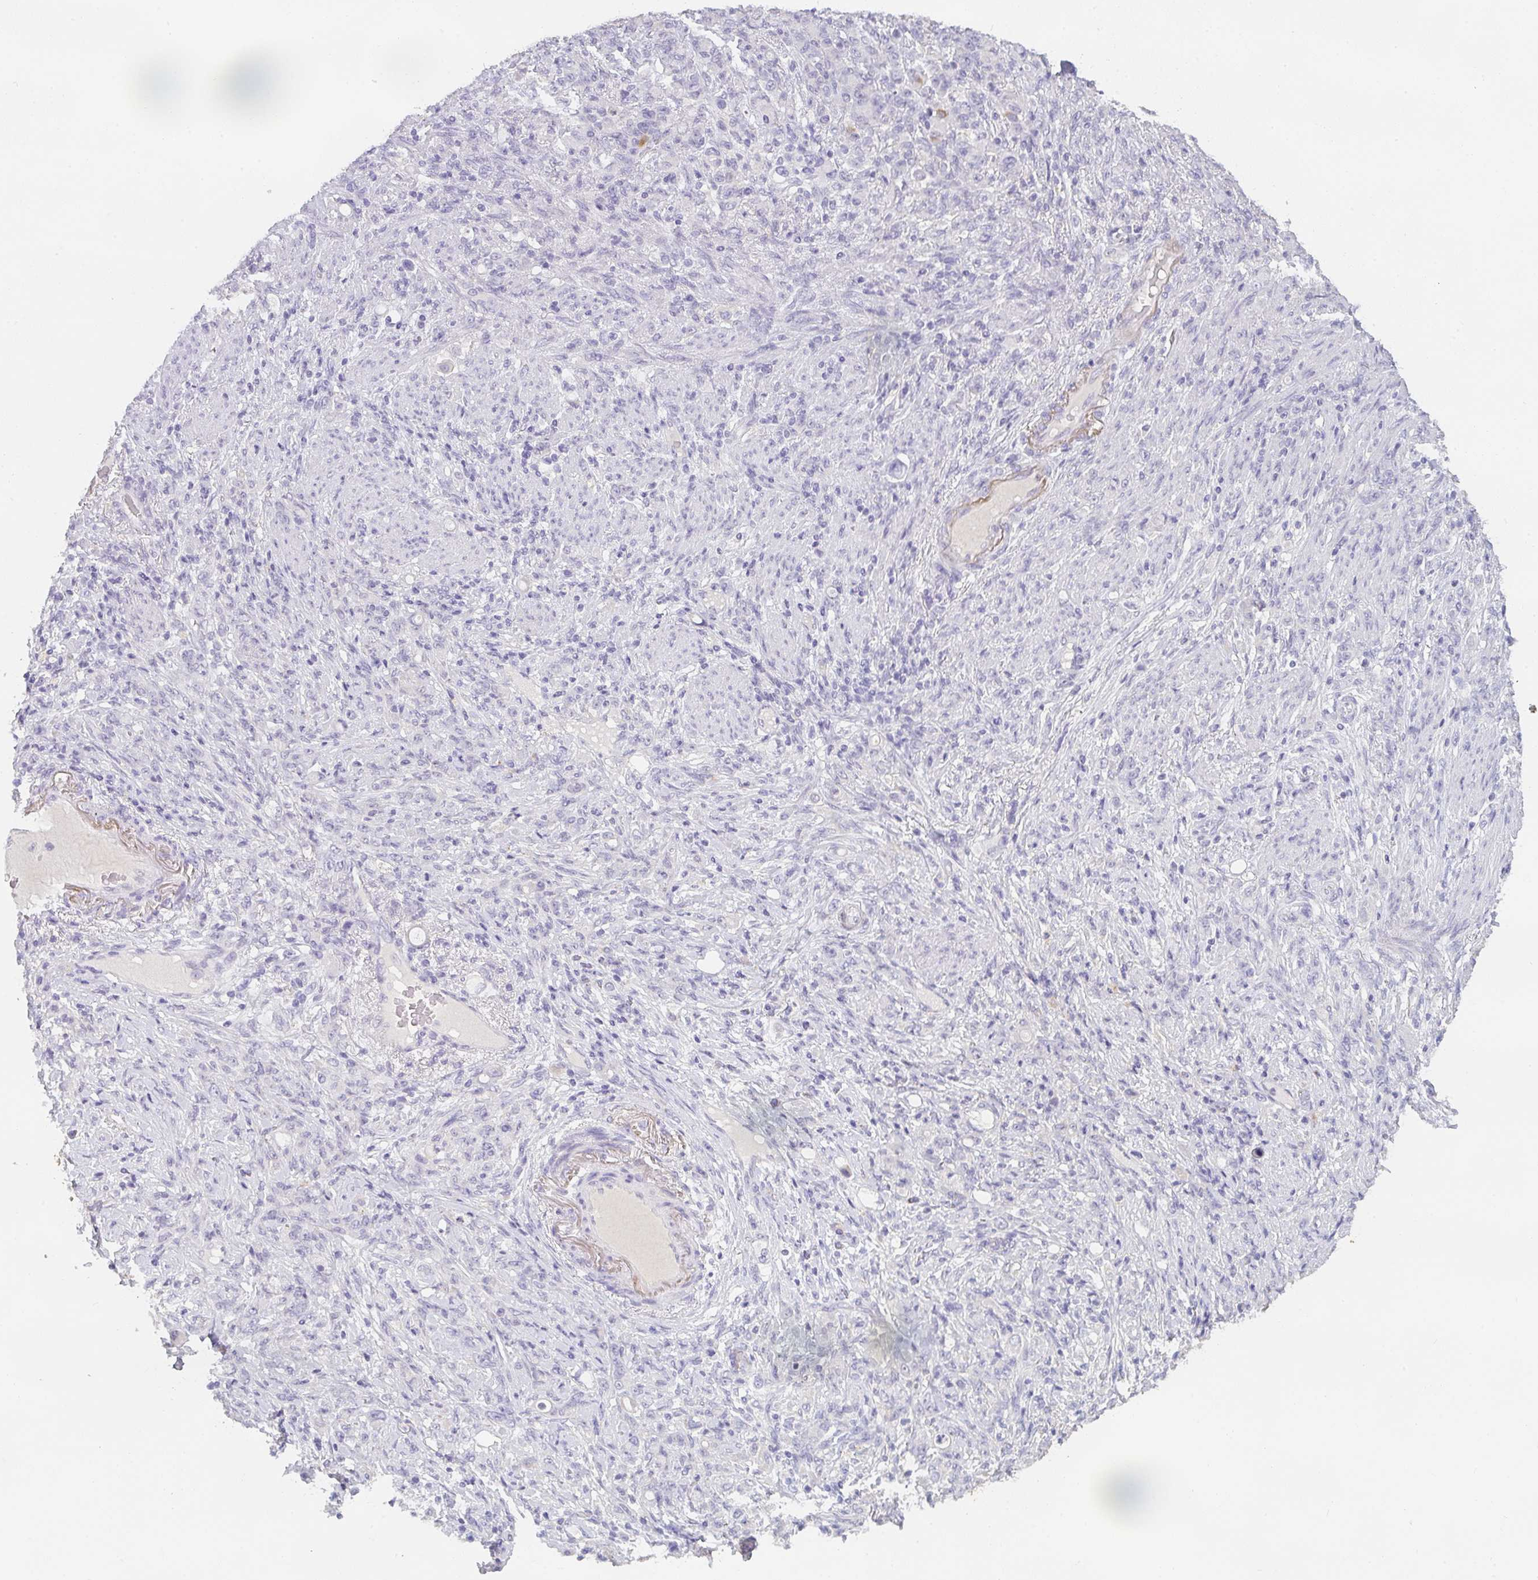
{"staining": {"intensity": "negative", "quantity": "none", "location": "none"}, "tissue": "stomach cancer", "cell_type": "Tumor cells", "image_type": "cancer", "snomed": [{"axis": "morphology", "description": "Normal tissue, NOS"}, {"axis": "morphology", "description": "Adenocarcinoma, NOS"}, {"axis": "topography", "description": "Stomach"}], "caption": "Tumor cells are negative for brown protein staining in stomach cancer (adenocarcinoma).", "gene": "C1QTNF8", "patient": {"sex": "female", "age": 79}}